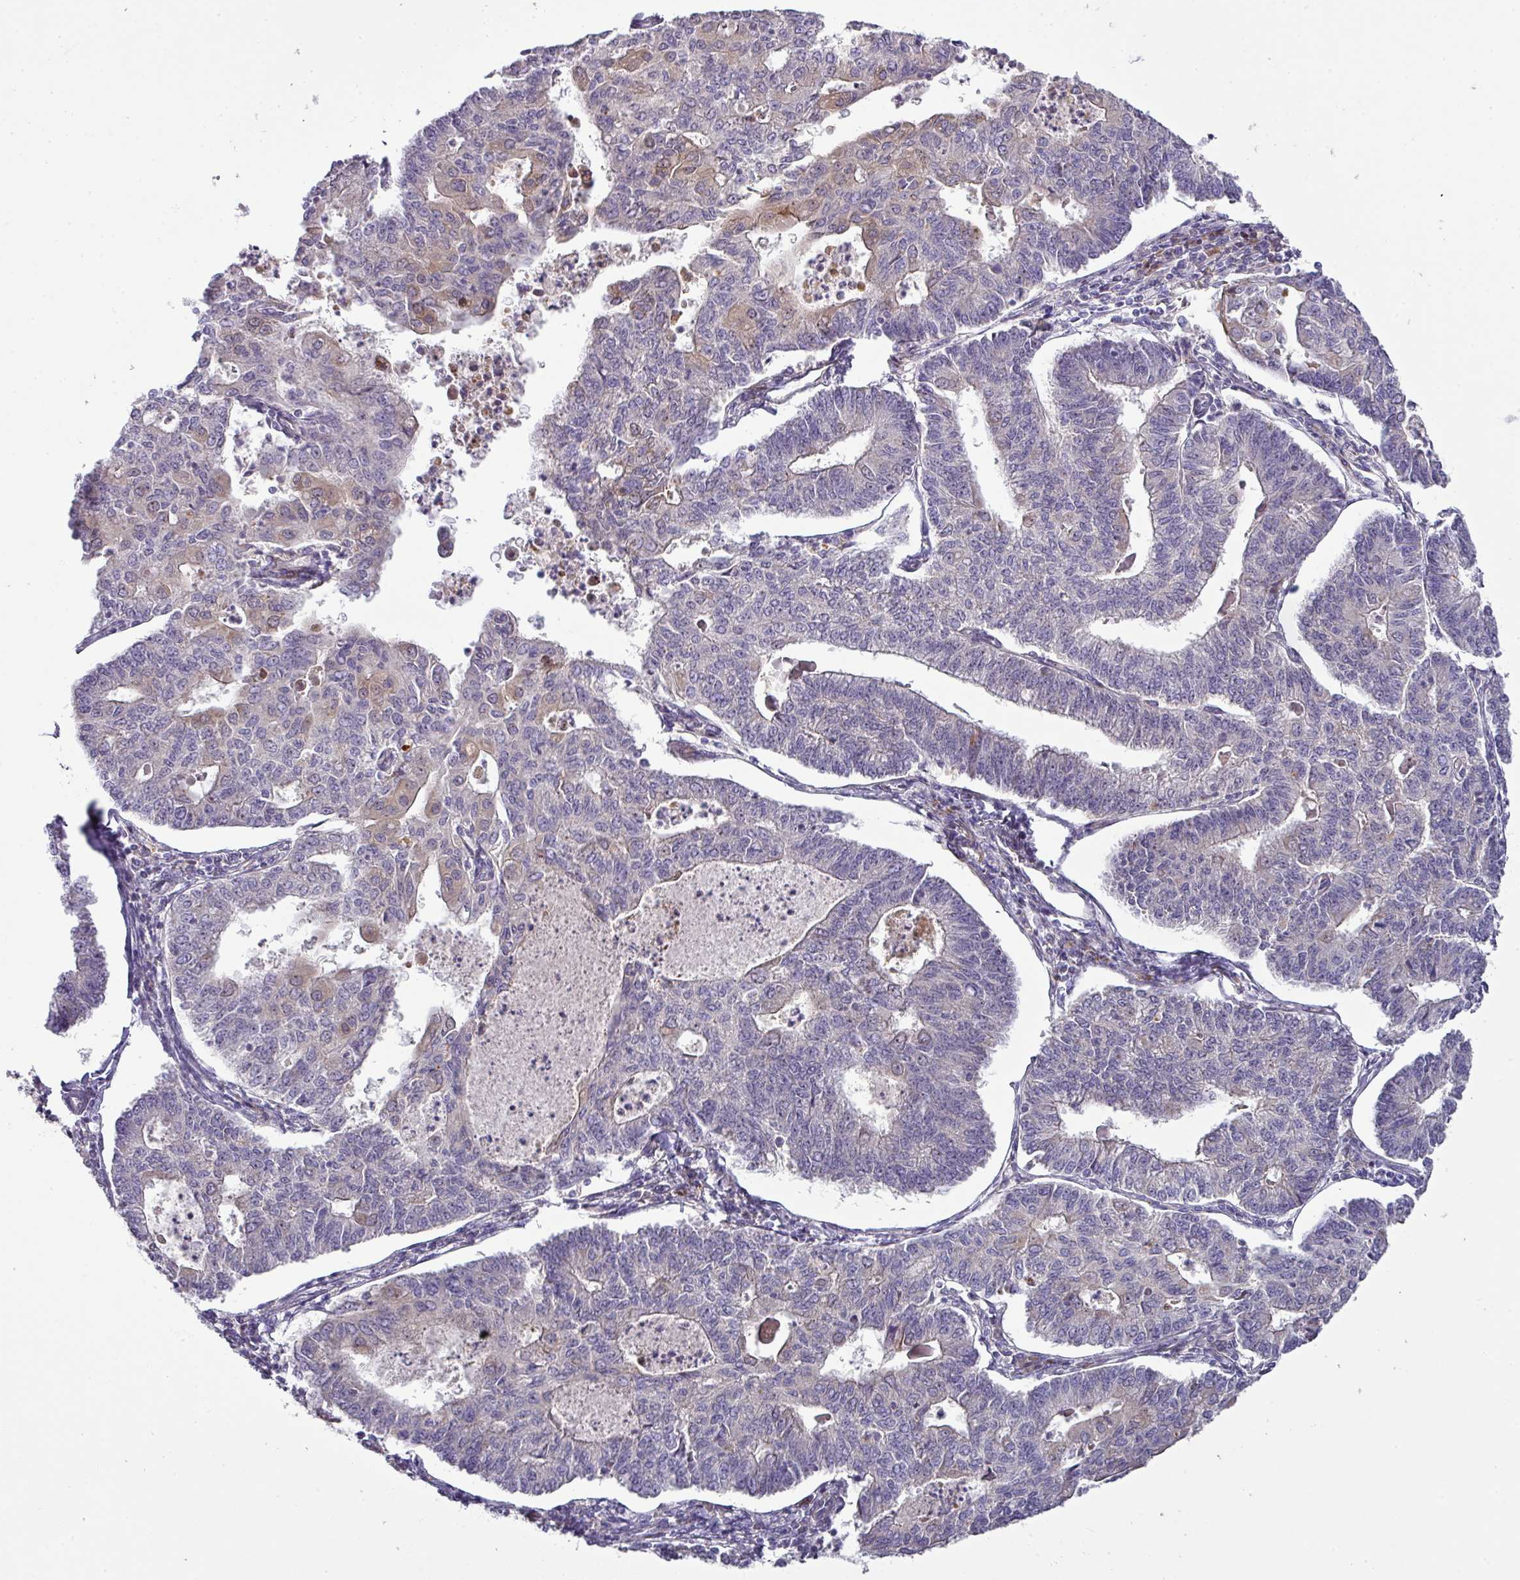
{"staining": {"intensity": "negative", "quantity": "none", "location": "none"}, "tissue": "endometrial cancer", "cell_type": "Tumor cells", "image_type": "cancer", "snomed": [{"axis": "morphology", "description": "Adenocarcinoma, NOS"}, {"axis": "topography", "description": "Endometrium"}], "caption": "This photomicrograph is of endometrial cancer (adenocarcinoma) stained with immunohistochemistry to label a protein in brown with the nuclei are counter-stained blue. There is no staining in tumor cells. (Stains: DAB (3,3'-diaminobenzidine) immunohistochemistry (IHC) with hematoxylin counter stain, Microscopy: brightfield microscopy at high magnification).", "gene": "ATP6V1F", "patient": {"sex": "female", "age": 56}}